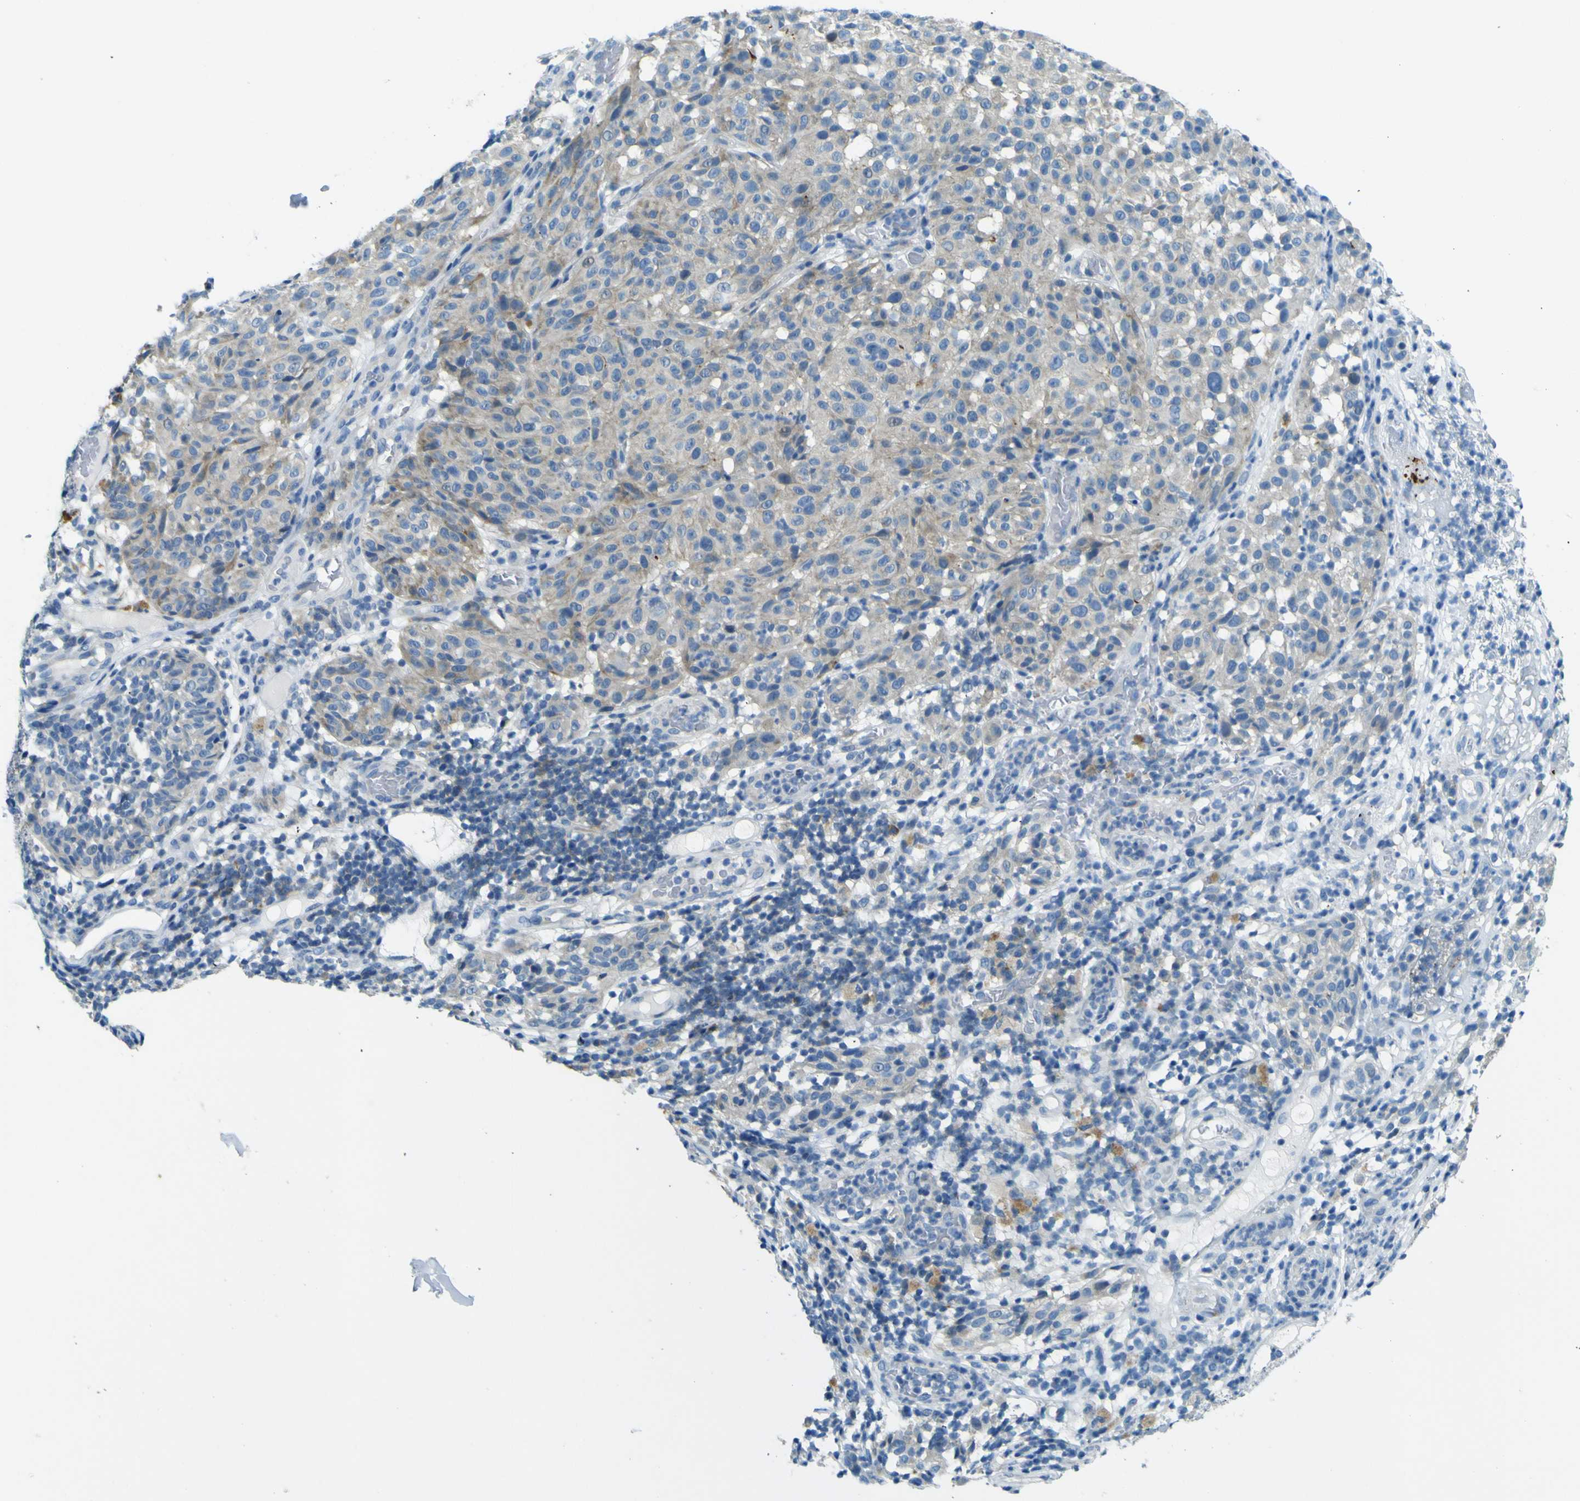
{"staining": {"intensity": "weak", "quantity": "<25%", "location": "cytoplasmic/membranous"}, "tissue": "melanoma", "cell_type": "Tumor cells", "image_type": "cancer", "snomed": [{"axis": "morphology", "description": "Malignant melanoma, NOS"}, {"axis": "topography", "description": "Skin"}], "caption": "This is an immunohistochemistry histopathology image of human malignant melanoma. There is no expression in tumor cells.", "gene": "SORCS1", "patient": {"sex": "female", "age": 46}}